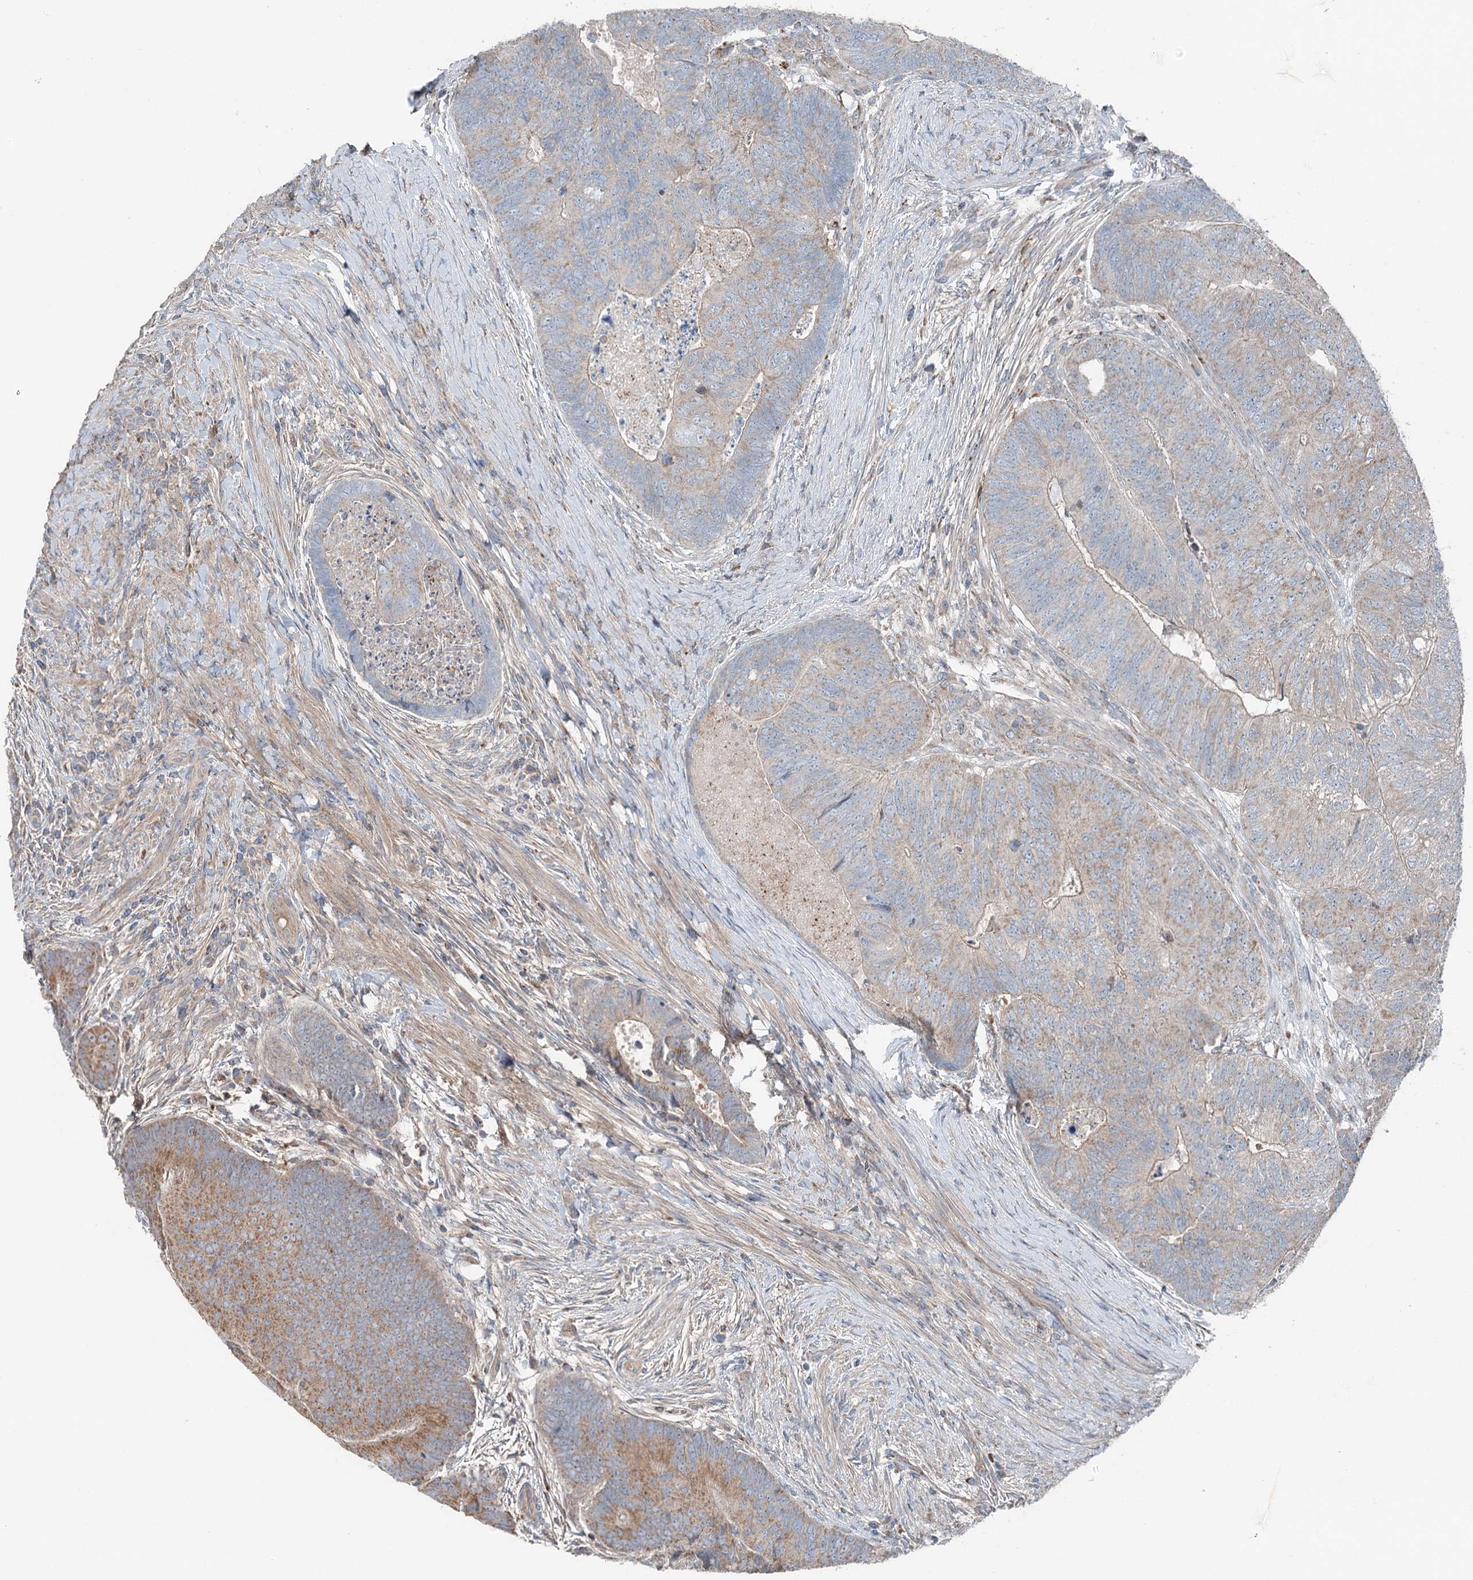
{"staining": {"intensity": "moderate", "quantity": "<25%", "location": "cytoplasmic/membranous"}, "tissue": "colorectal cancer", "cell_type": "Tumor cells", "image_type": "cancer", "snomed": [{"axis": "morphology", "description": "Adenocarcinoma, NOS"}, {"axis": "topography", "description": "Colon"}], "caption": "Immunohistochemical staining of human colorectal adenocarcinoma reveals low levels of moderate cytoplasmic/membranous staining in approximately <25% of tumor cells.", "gene": "CHCHD5", "patient": {"sex": "female", "age": 67}}